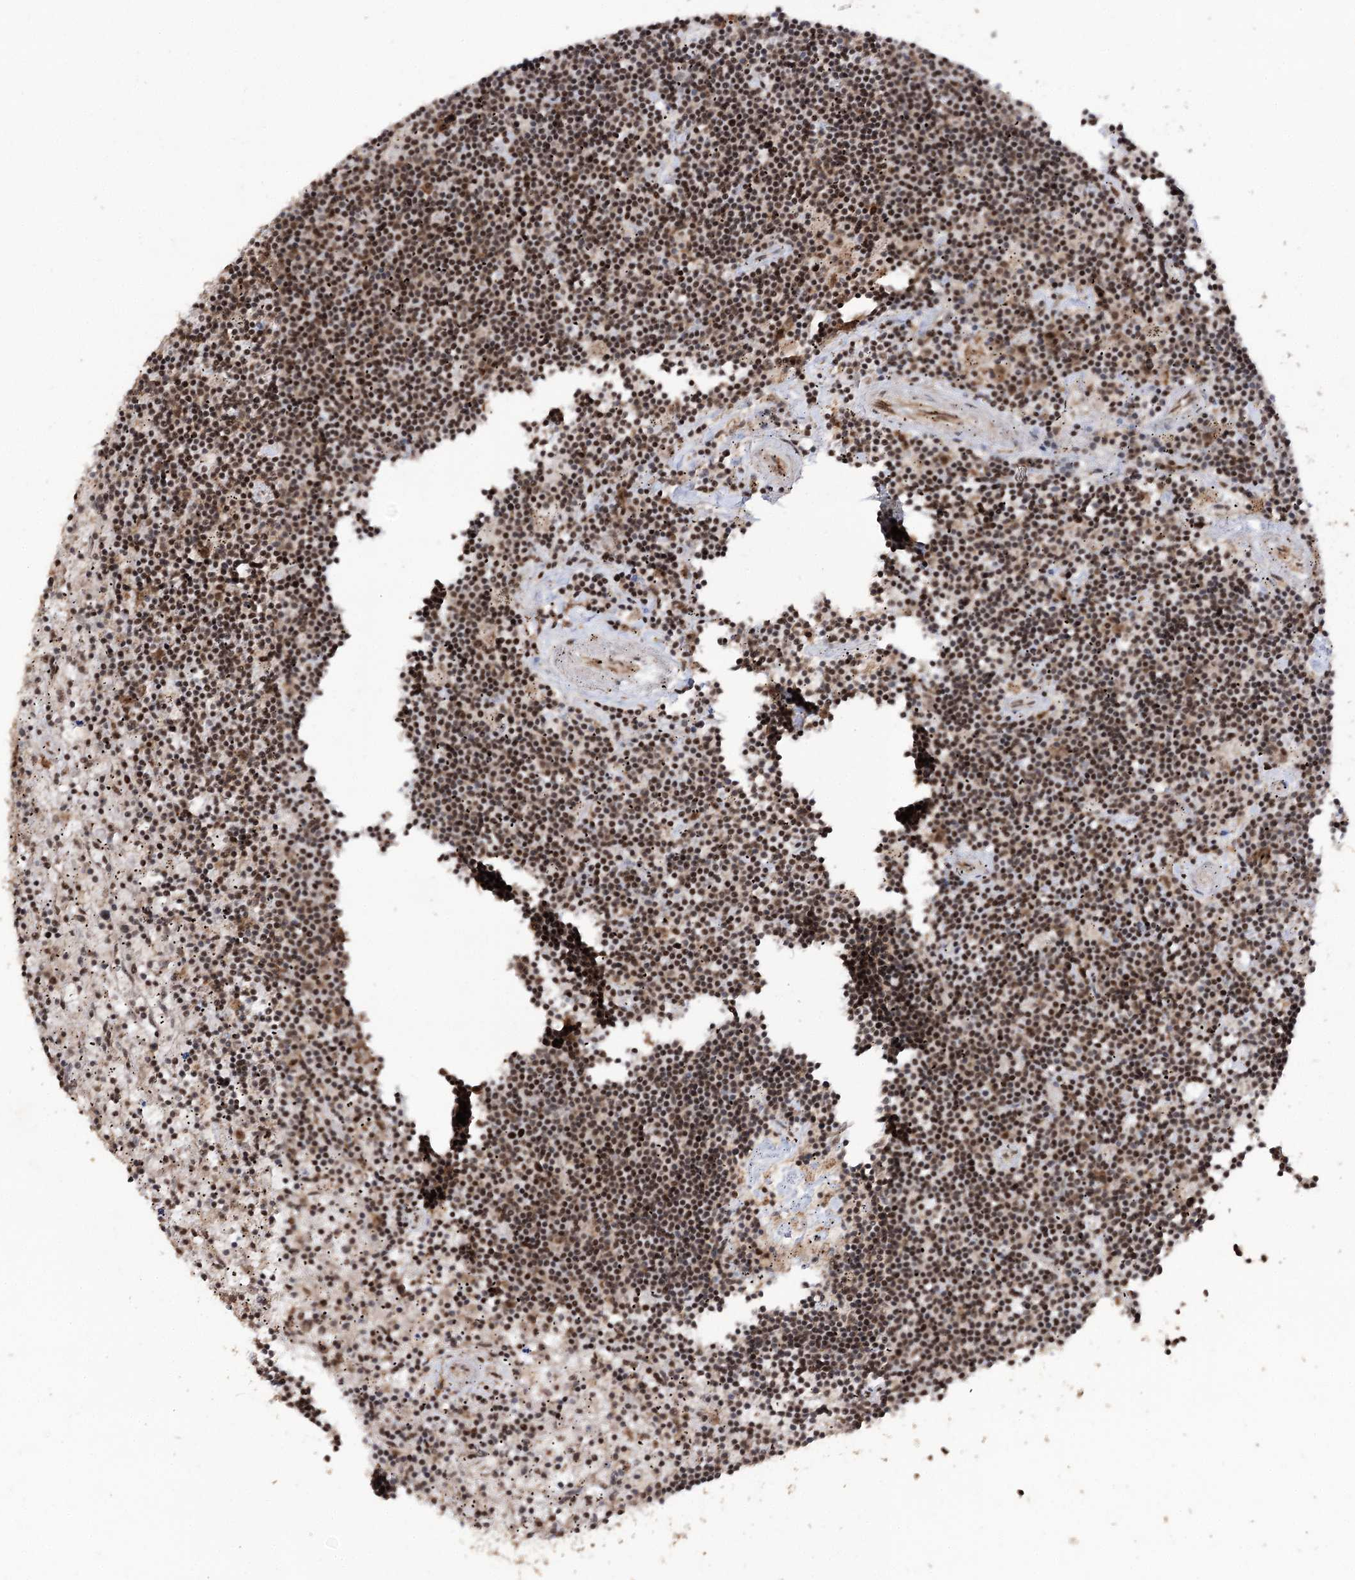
{"staining": {"intensity": "moderate", "quantity": ">75%", "location": "nuclear"}, "tissue": "lymphoma", "cell_type": "Tumor cells", "image_type": "cancer", "snomed": [{"axis": "morphology", "description": "Malignant lymphoma, non-Hodgkin's type, Low grade"}, {"axis": "topography", "description": "Spleen"}], "caption": "There is medium levels of moderate nuclear expression in tumor cells of low-grade malignant lymphoma, non-Hodgkin's type, as demonstrated by immunohistochemical staining (brown color).", "gene": "U2SURP", "patient": {"sex": "male", "age": 76}}